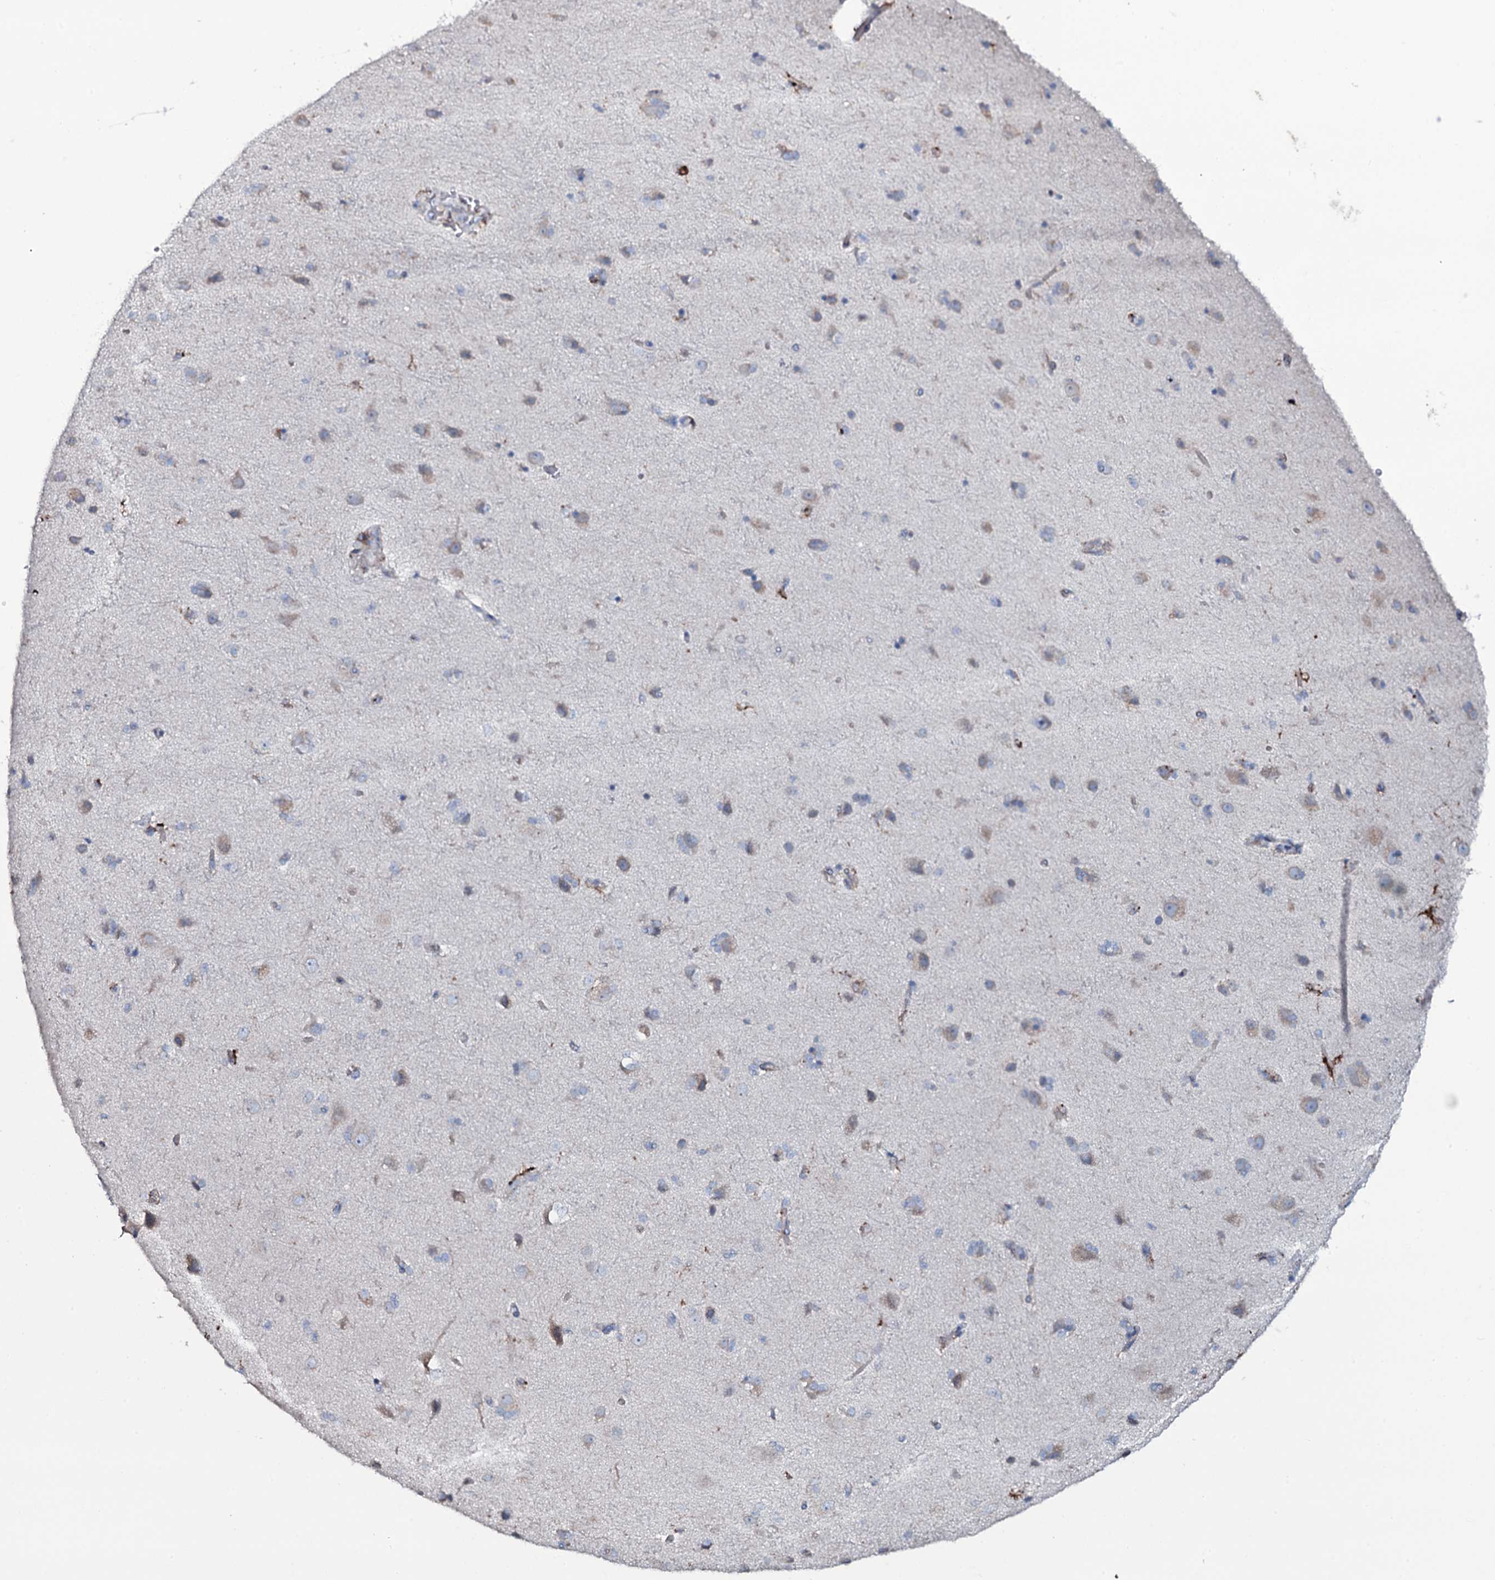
{"staining": {"intensity": "negative", "quantity": "none", "location": "none"}, "tissue": "cerebral cortex", "cell_type": "Endothelial cells", "image_type": "normal", "snomed": [{"axis": "morphology", "description": "Normal tissue, NOS"}, {"axis": "topography", "description": "Cerebral cortex"}], "caption": "IHC of benign cerebral cortex shows no expression in endothelial cells.", "gene": "OSBPL2", "patient": {"sex": "male", "age": 62}}